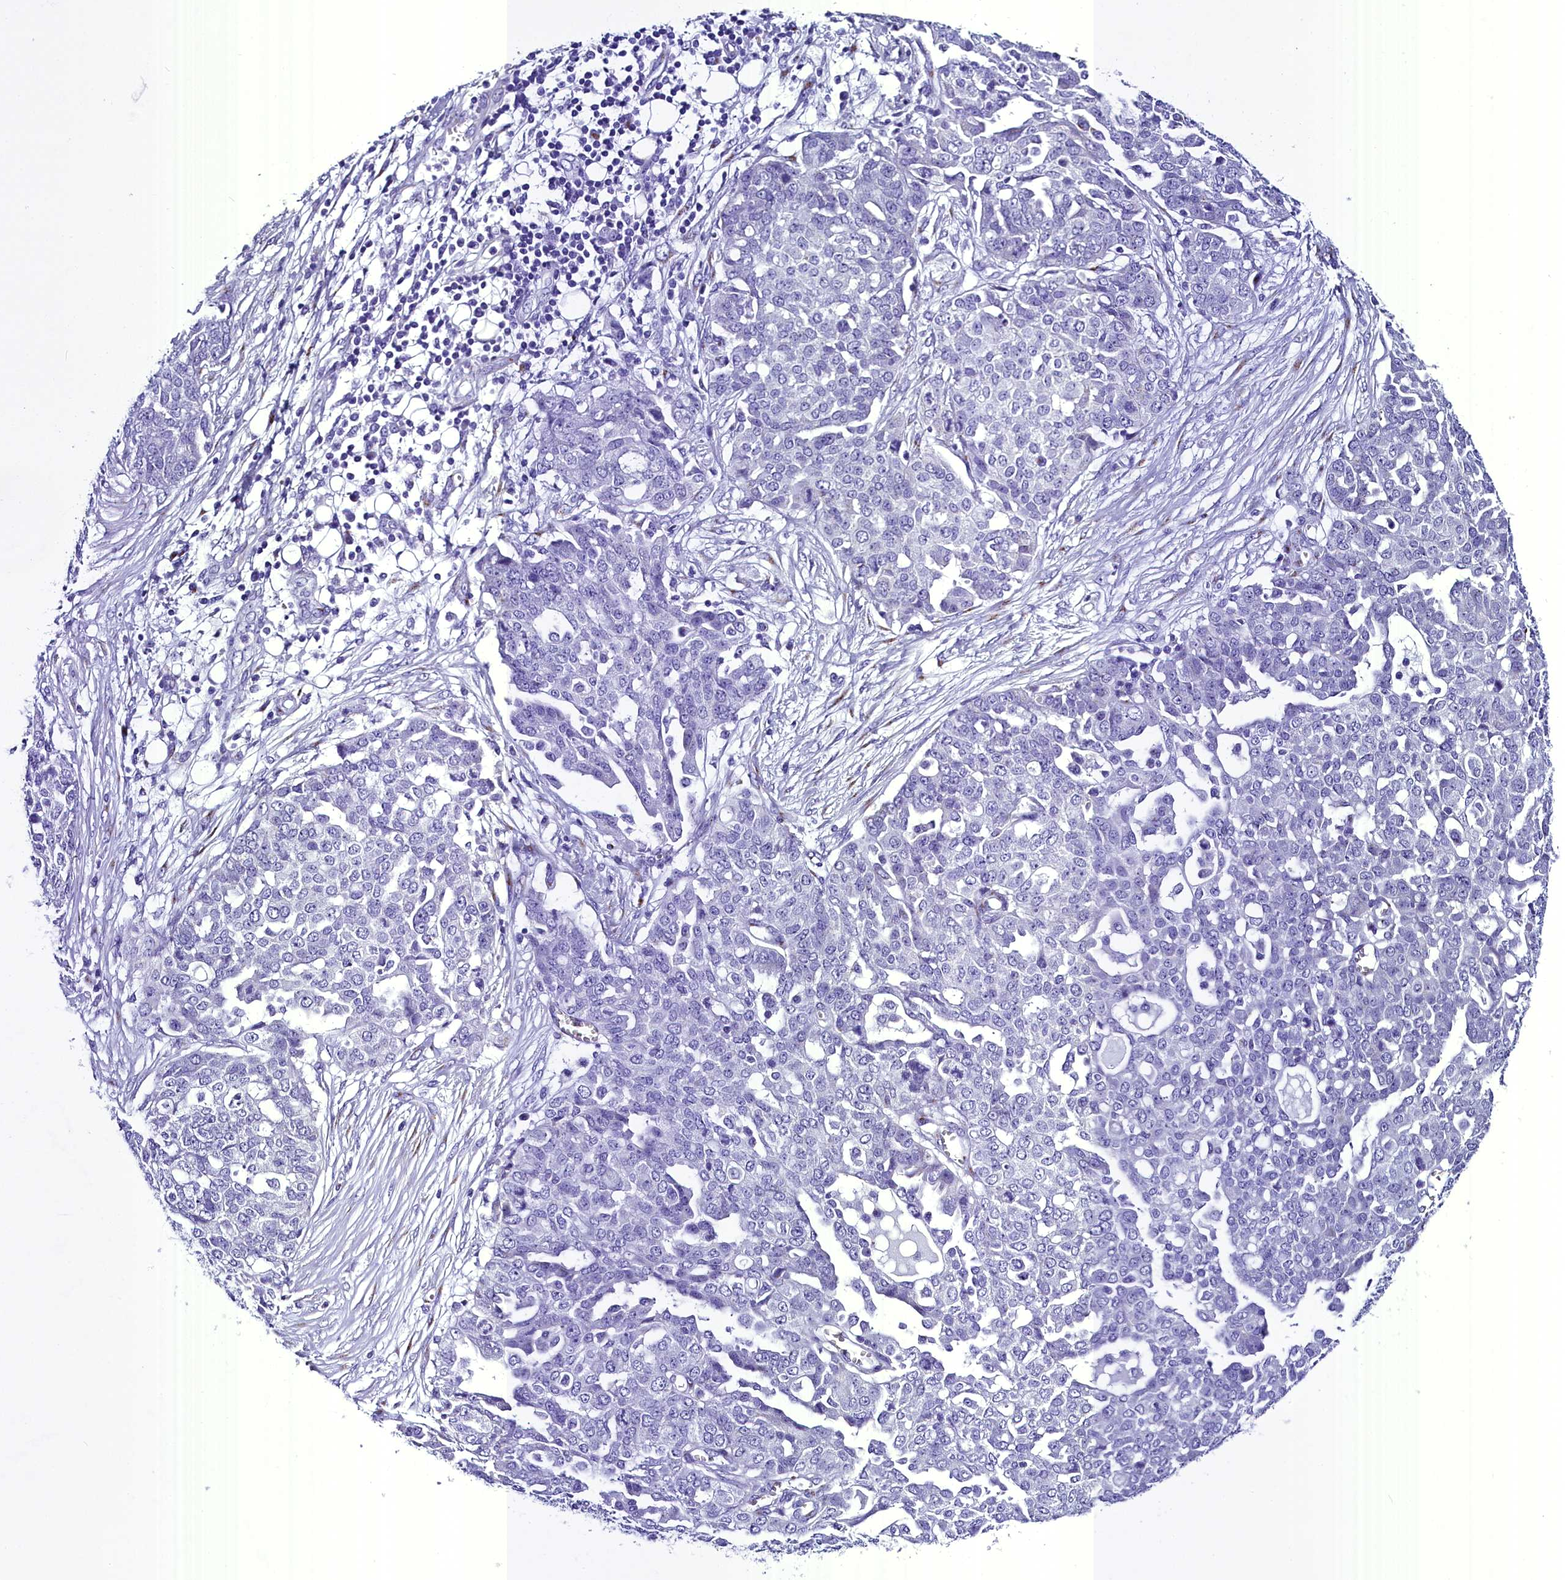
{"staining": {"intensity": "negative", "quantity": "none", "location": "none"}, "tissue": "ovarian cancer", "cell_type": "Tumor cells", "image_type": "cancer", "snomed": [{"axis": "morphology", "description": "Cystadenocarcinoma, serous, NOS"}, {"axis": "topography", "description": "Soft tissue"}, {"axis": "topography", "description": "Ovary"}], "caption": "DAB (3,3'-diaminobenzidine) immunohistochemical staining of ovarian cancer displays no significant positivity in tumor cells.", "gene": "AP3B2", "patient": {"sex": "female", "age": 57}}